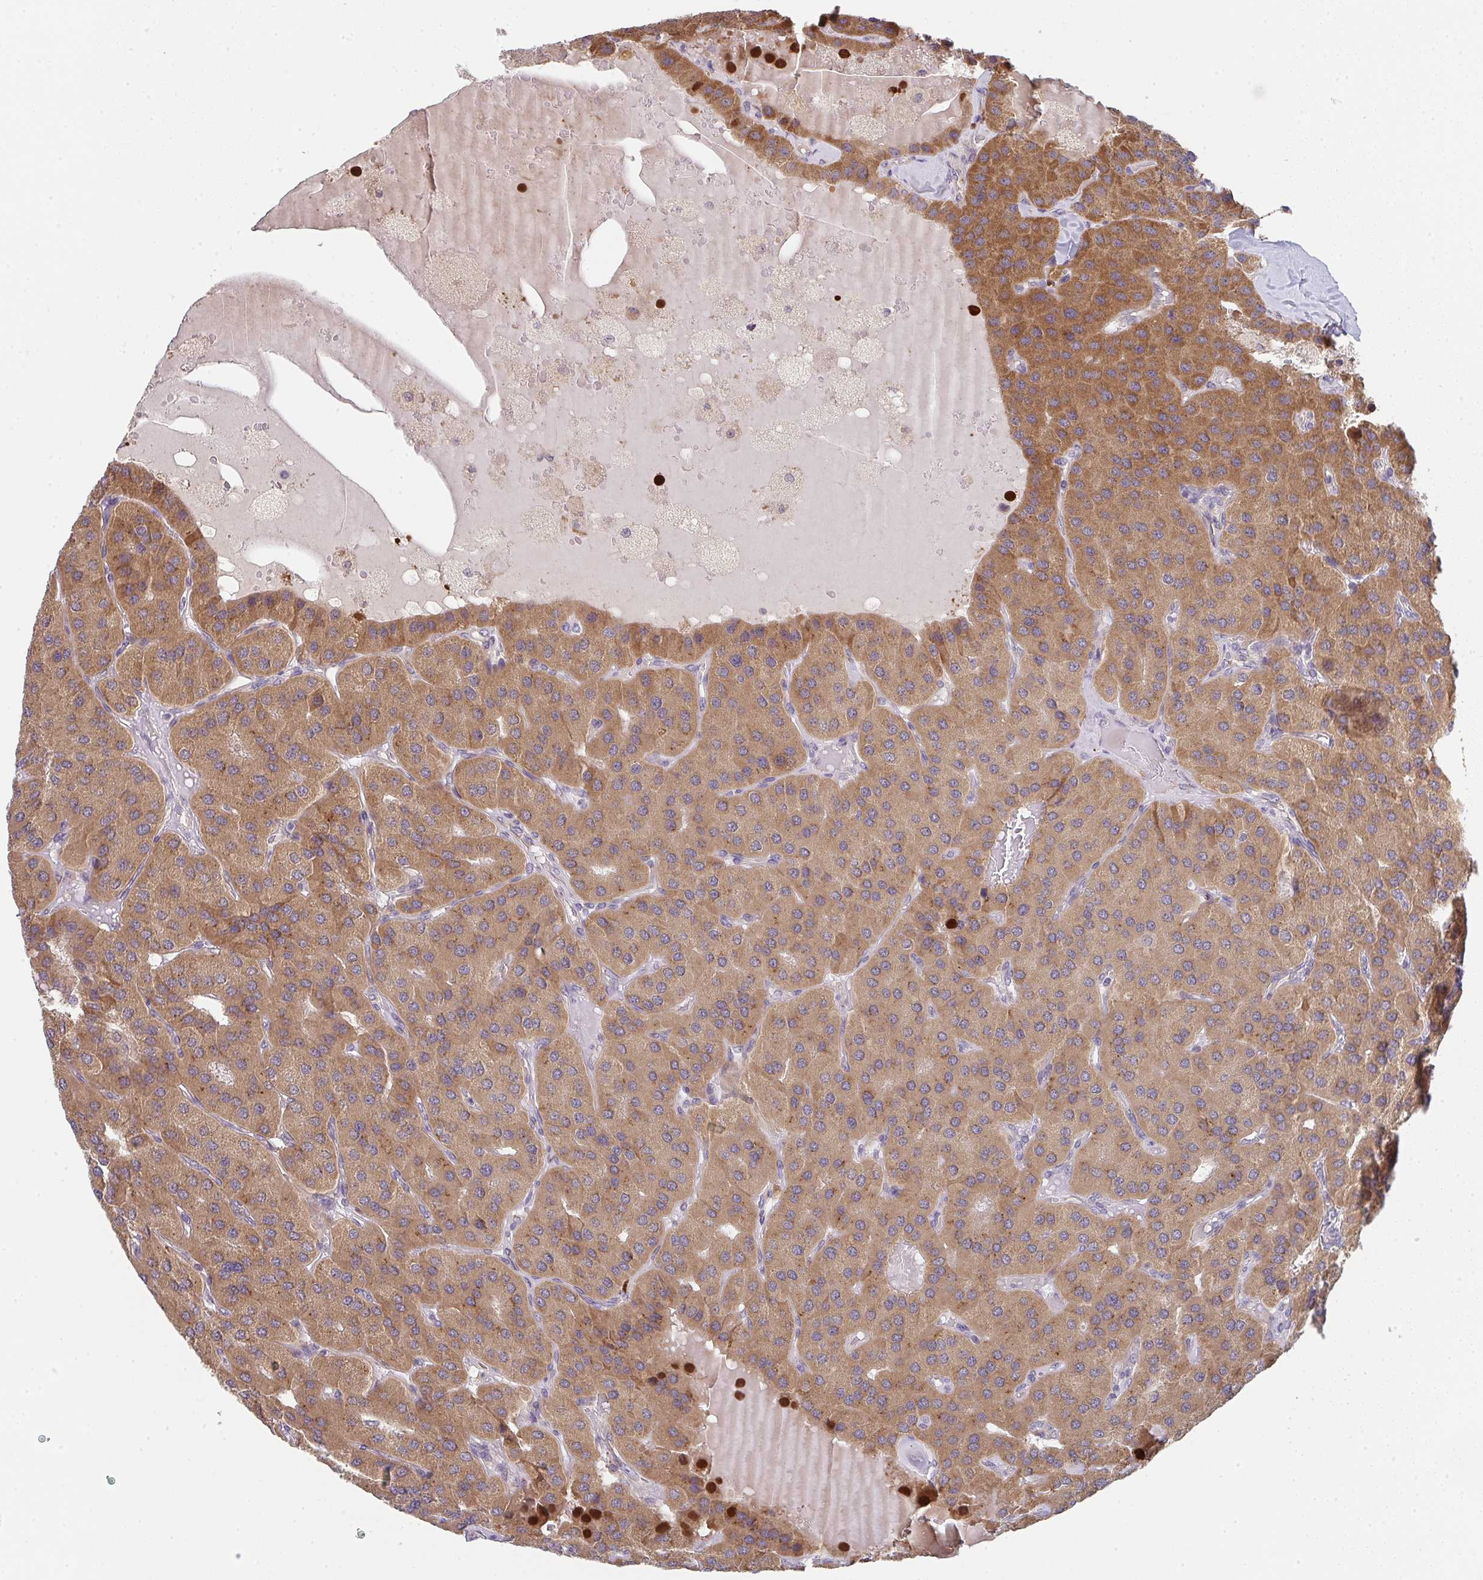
{"staining": {"intensity": "moderate", "quantity": ">75%", "location": "cytoplasmic/membranous"}, "tissue": "parathyroid gland", "cell_type": "Glandular cells", "image_type": "normal", "snomed": [{"axis": "morphology", "description": "Normal tissue, NOS"}, {"axis": "morphology", "description": "Adenoma, NOS"}, {"axis": "topography", "description": "Parathyroid gland"}], "caption": "DAB (3,3'-diaminobenzidine) immunohistochemical staining of normal human parathyroid gland displays moderate cytoplasmic/membranous protein positivity in about >75% of glandular cells. (Brightfield microscopy of DAB IHC at high magnification).", "gene": "TSPAN31", "patient": {"sex": "female", "age": 86}}